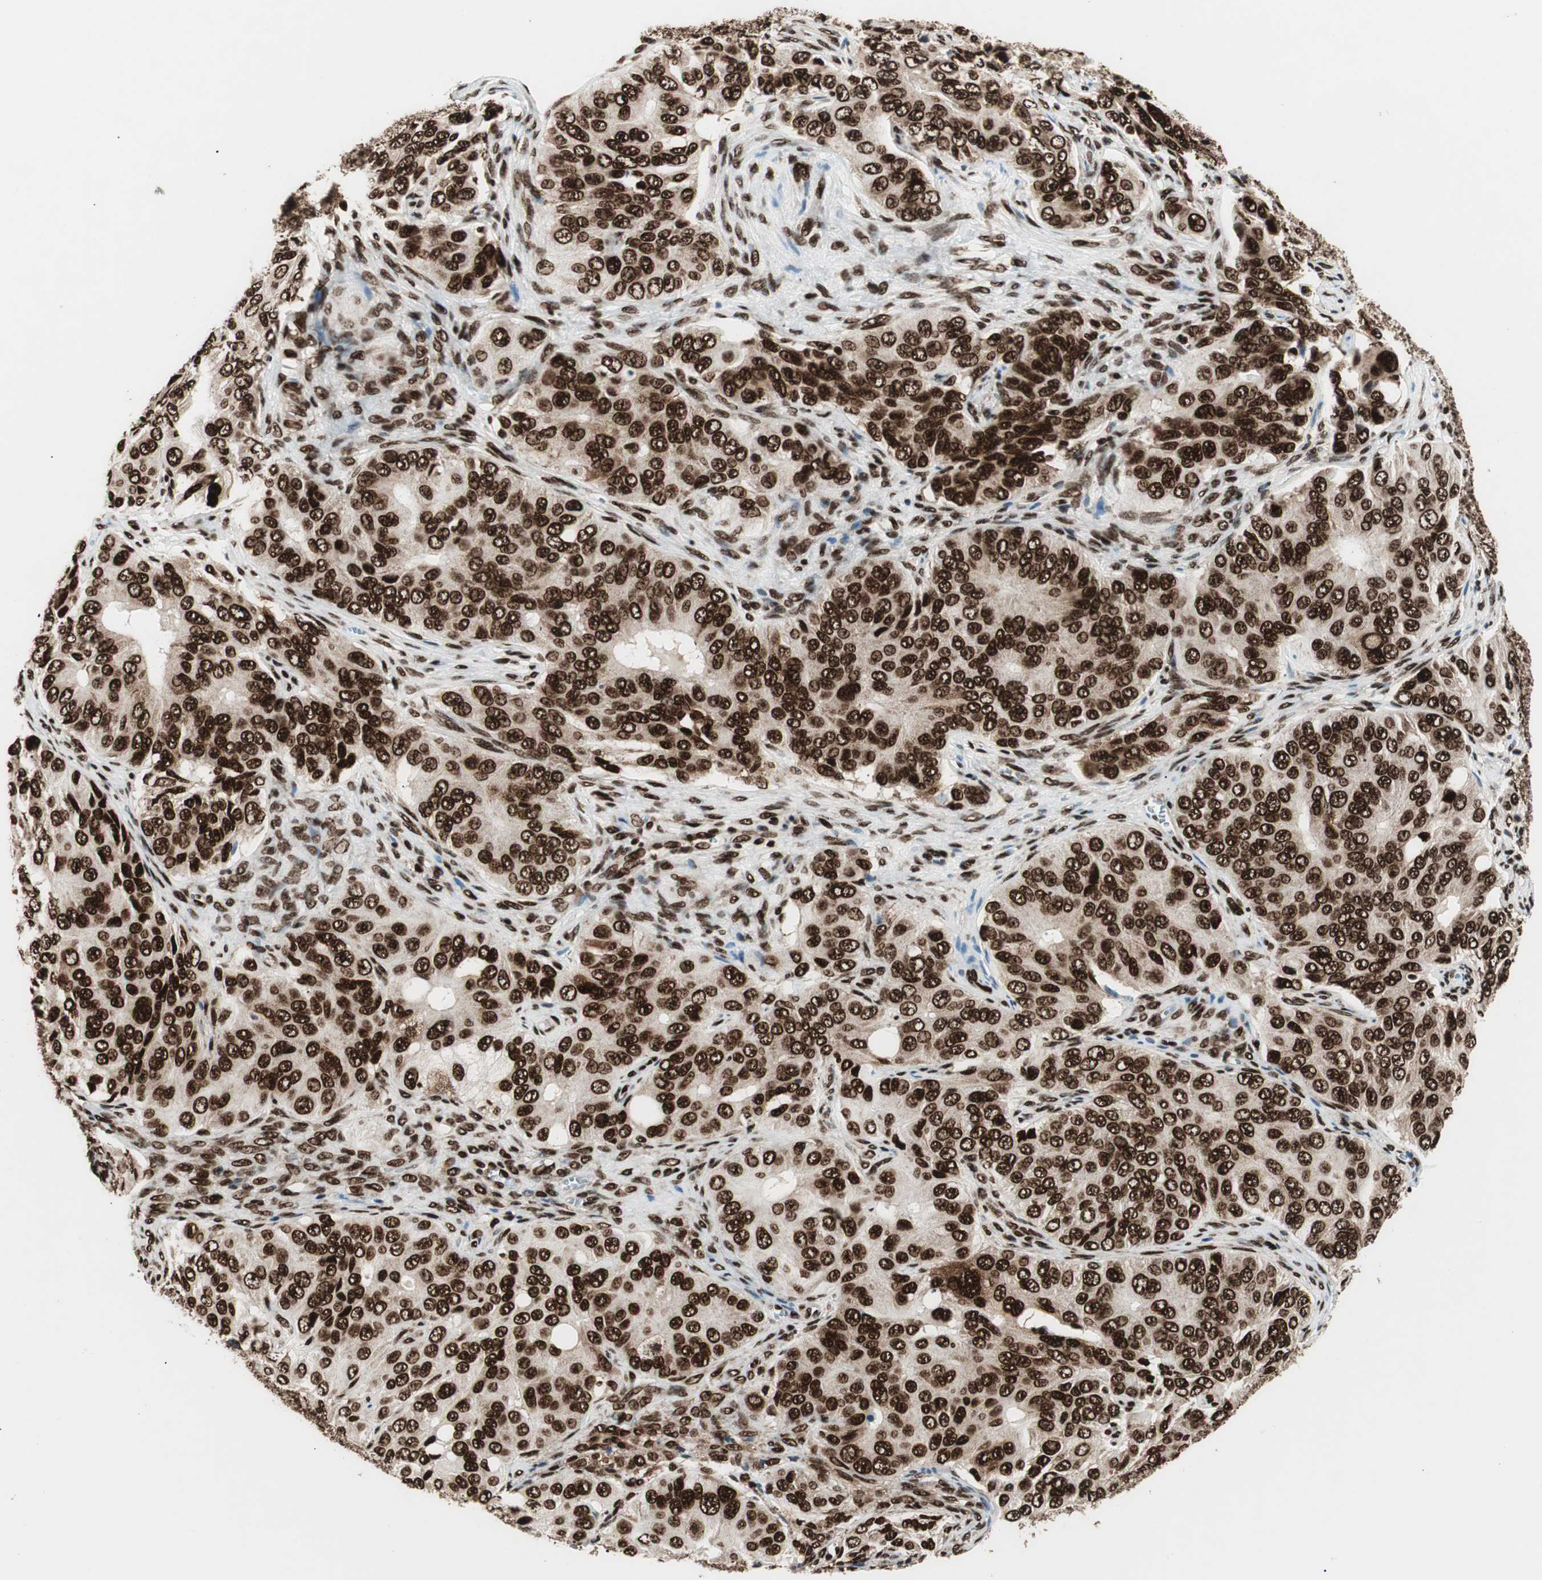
{"staining": {"intensity": "strong", "quantity": ">75%", "location": "nuclear"}, "tissue": "ovarian cancer", "cell_type": "Tumor cells", "image_type": "cancer", "snomed": [{"axis": "morphology", "description": "Carcinoma, endometroid"}, {"axis": "topography", "description": "Ovary"}], "caption": "DAB (3,3'-diaminobenzidine) immunohistochemical staining of ovarian cancer shows strong nuclear protein expression in about >75% of tumor cells.", "gene": "EWSR1", "patient": {"sex": "female", "age": 51}}